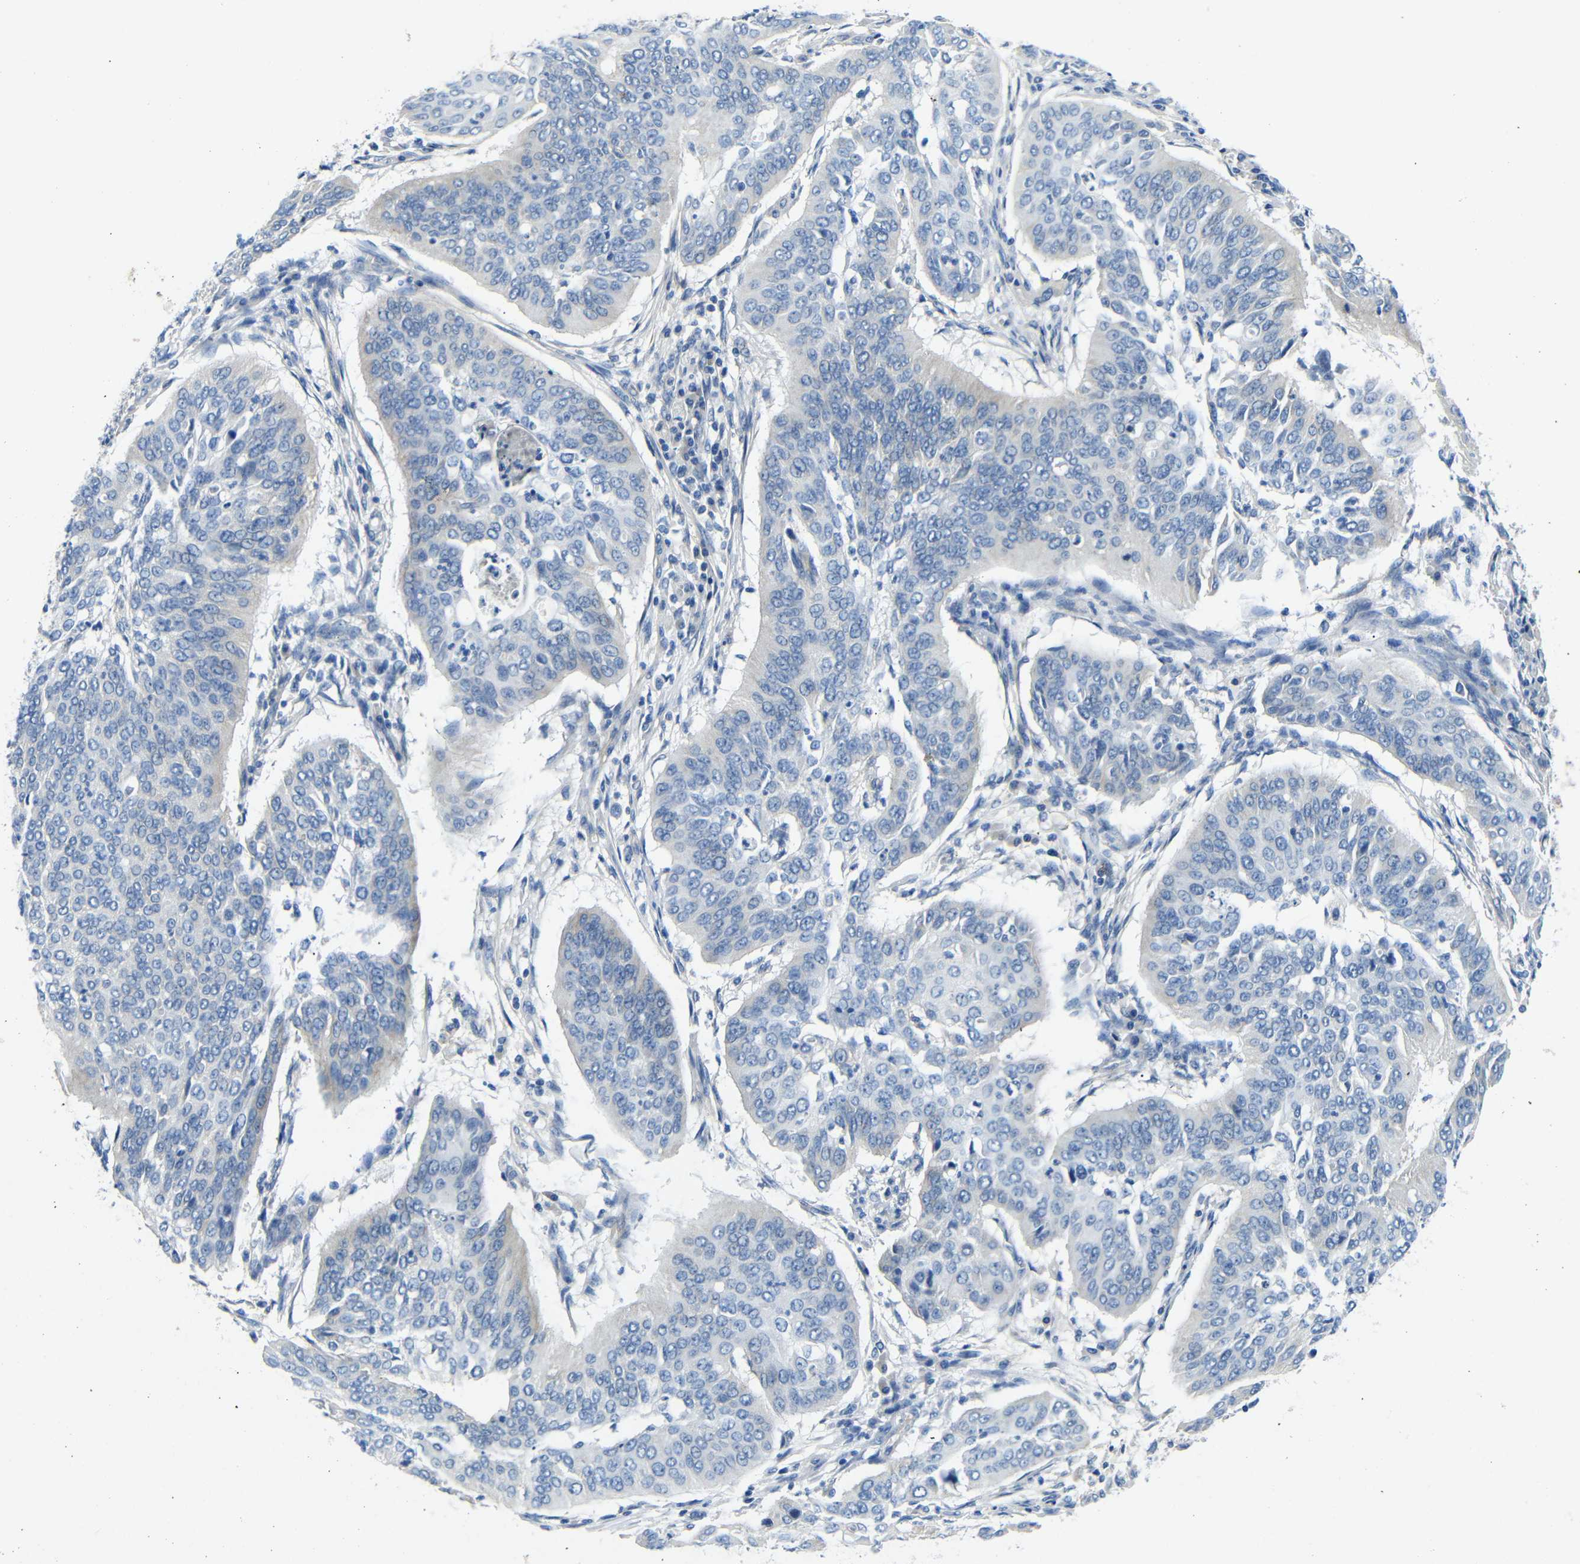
{"staining": {"intensity": "negative", "quantity": "none", "location": "none"}, "tissue": "cervical cancer", "cell_type": "Tumor cells", "image_type": "cancer", "snomed": [{"axis": "morphology", "description": "Normal tissue, NOS"}, {"axis": "morphology", "description": "Squamous cell carcinoma, NOS"}, {"axis": "topography", "description": "Cervix"}], "caption": "A photomicrograph of human cervical cancer (squamous cell carcinoma) is negative for staining in tumor cells. Brightfield microscopy of immunohistochemistry (IHC) stained with DAB (brown) and hematoxylin (blue), captured at high magnification.", "gene": "DCP1A", "patient": {"sex": "female", "age": 39}}